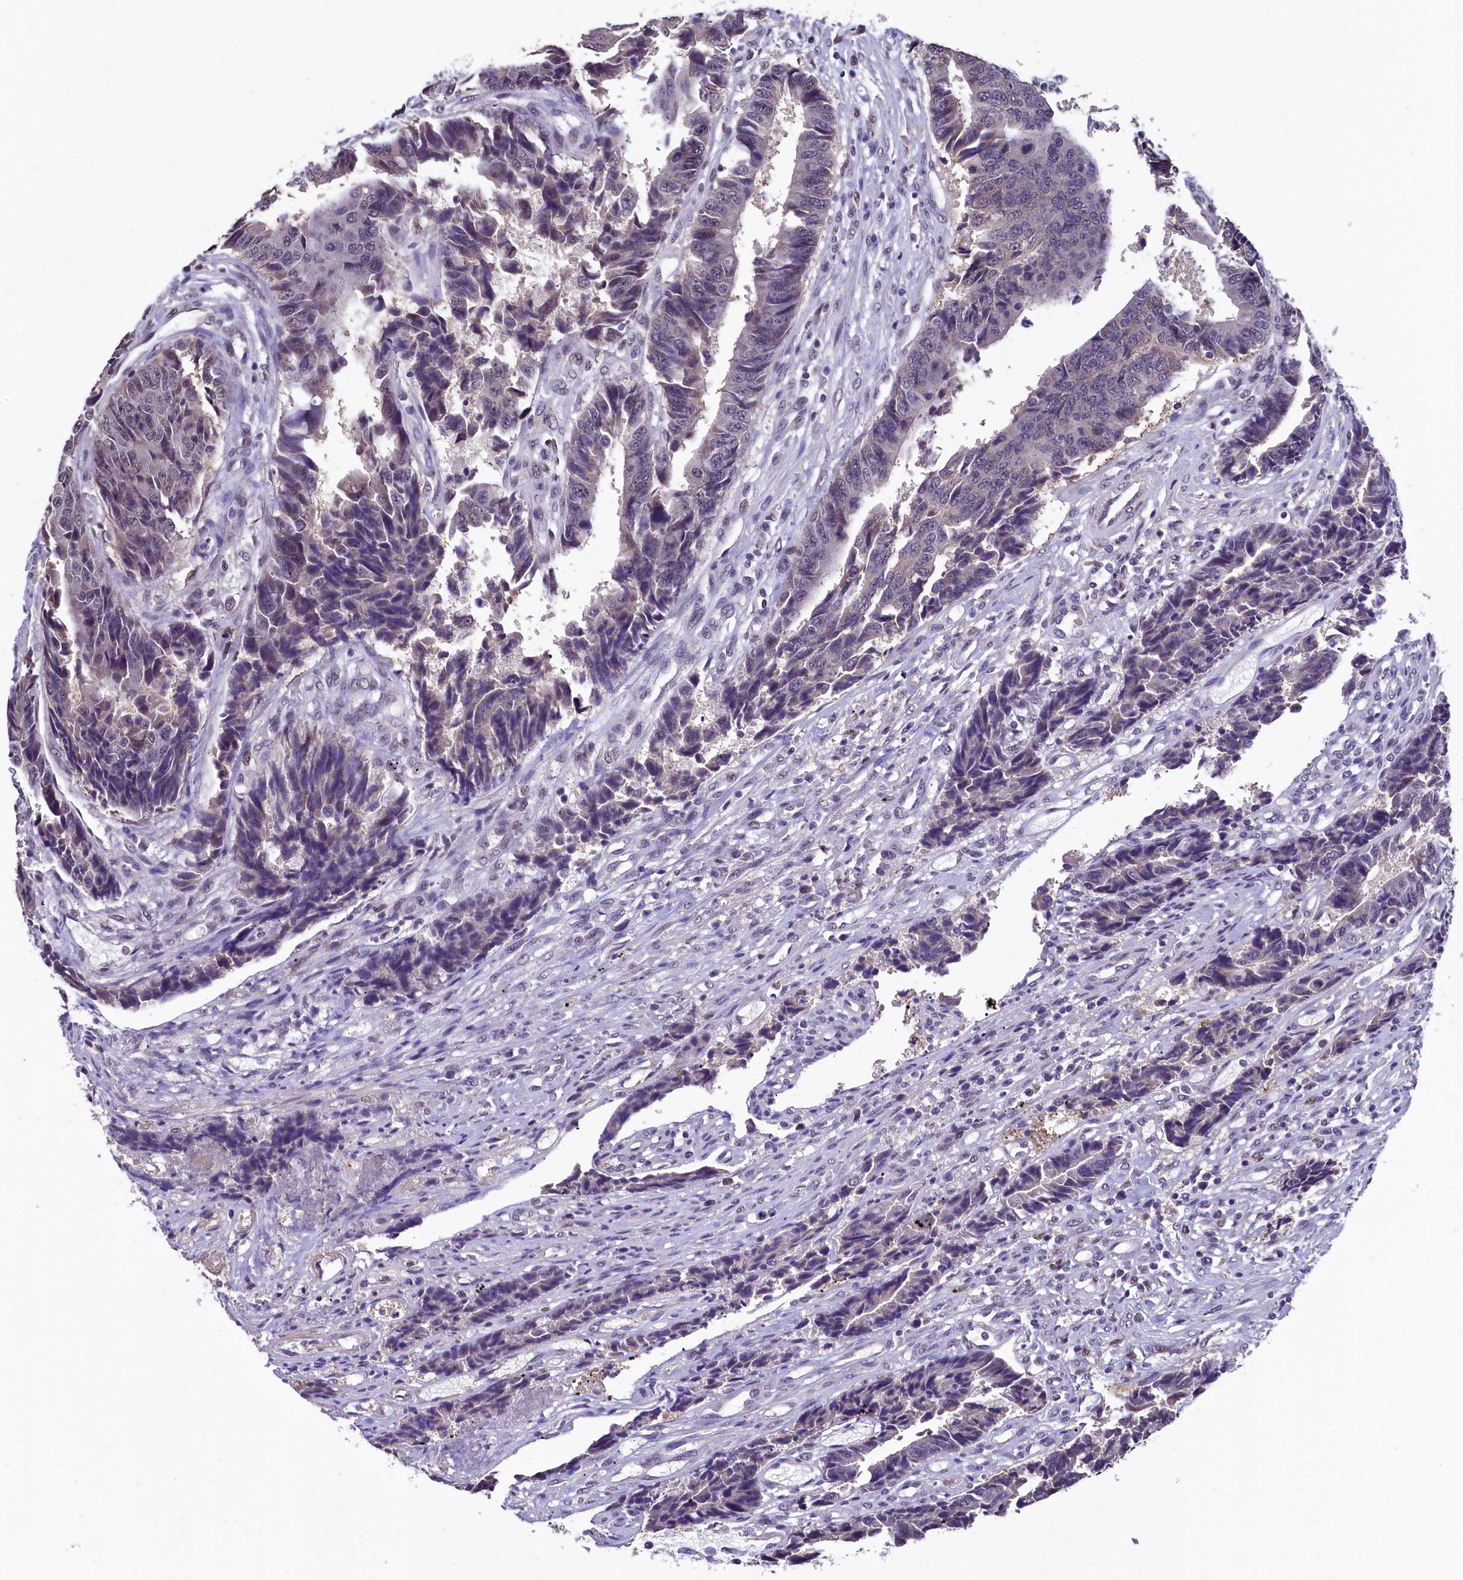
{"staining": {"intensity": "negative", "quantity": "none", "location": "none"}, "tissue": "colorectal cancer", "cell_type": "Tumor cells", "image_type": "cancer", "snomed": [{"axis": "morphology", "description": "Adenocarcinoma, NOS"}, {"axis": "topography", "description": "Rectum"}], "caption": "Immunohistochemistry of human colorectal cancer displays no expression in tumor cells.", "gene": "HECTD4", "patient": {"sex": "male", "age": 84}}